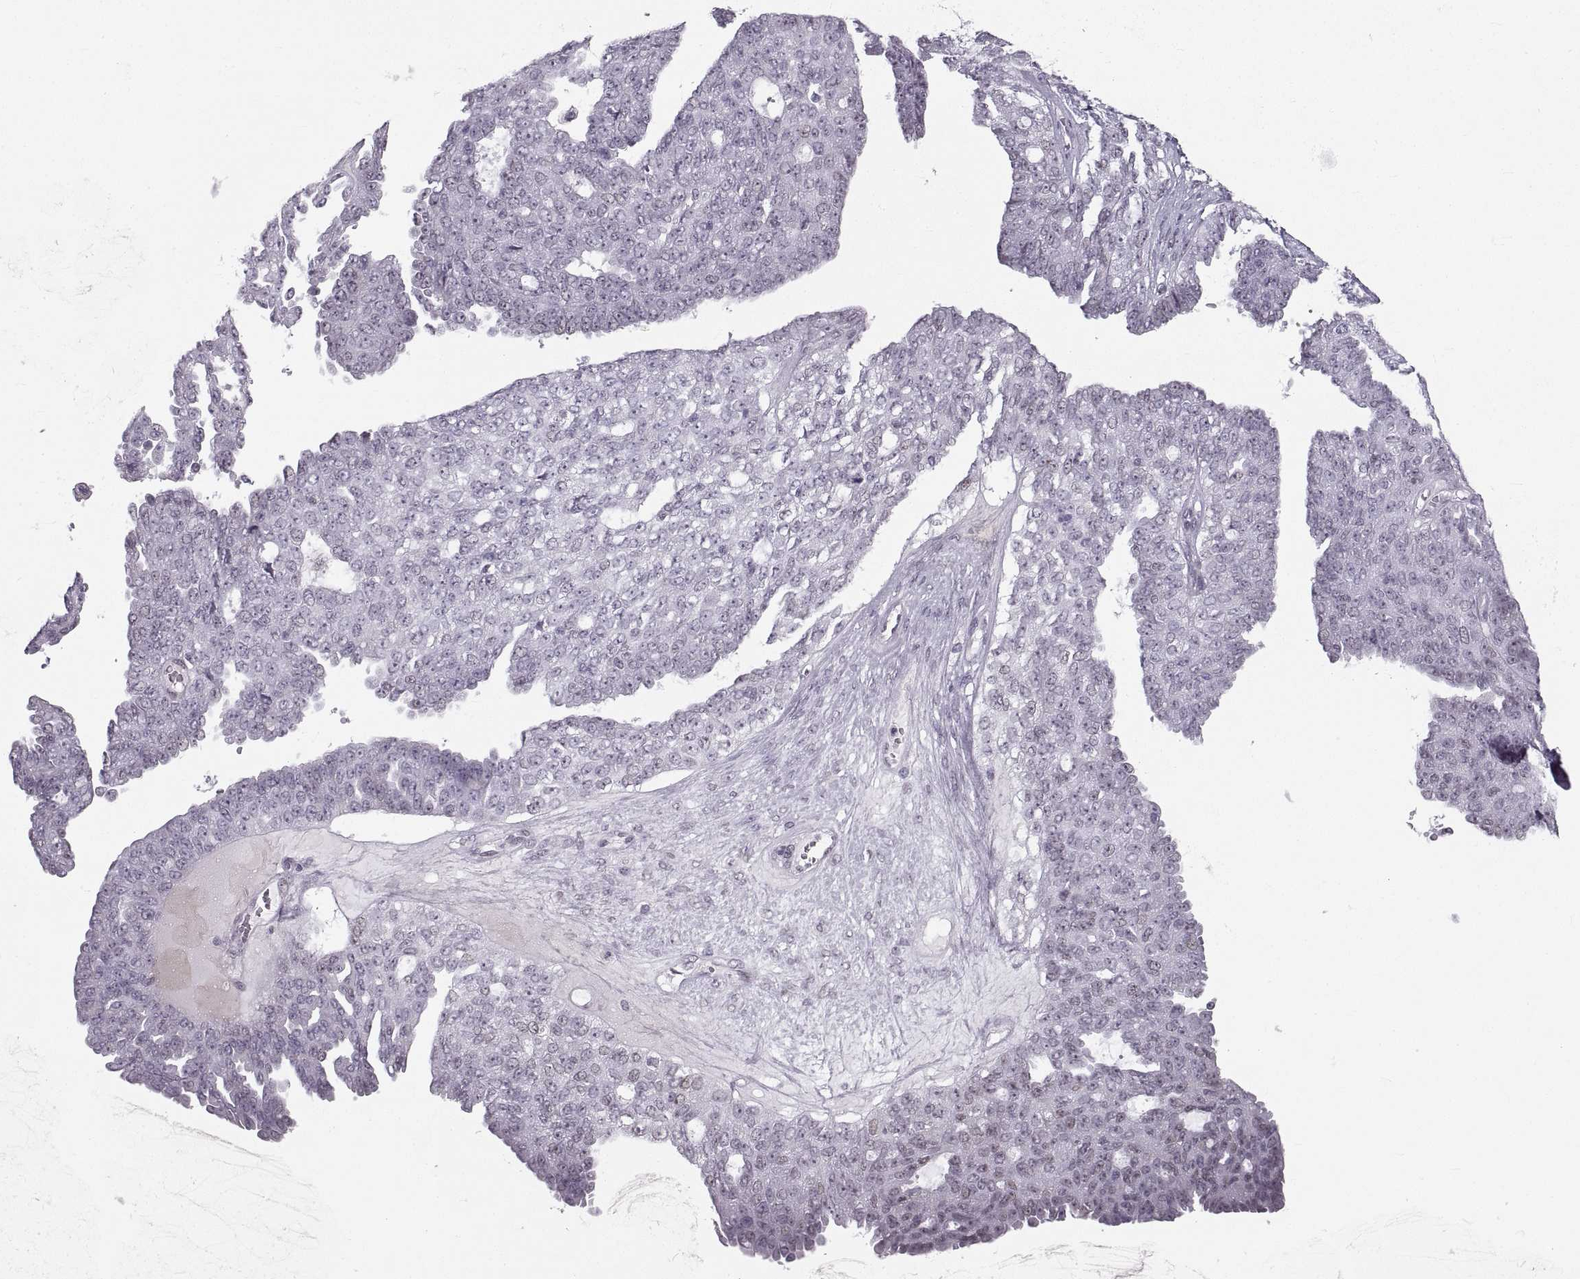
{"staining": {"intensity": "negative", "quantity": "none", "location": "none"}, "tissue": "ovarian cancer", "cell_type": "Tumor cells", "image_type": "cancer", "snomed": [{"axis": "morphology", "description": "Cystadenocarcinoma, serous, NOS"}, {"axis": "topography", "description": "Ovary"}], "caption": "Ovarian cancer (serous cystadenocarcinoma) was stained to show a protein in brown. There is no significant positivity in tumor cells.", "gene": "NANOS3", "patient": {"sex": "female", "age": 71}}